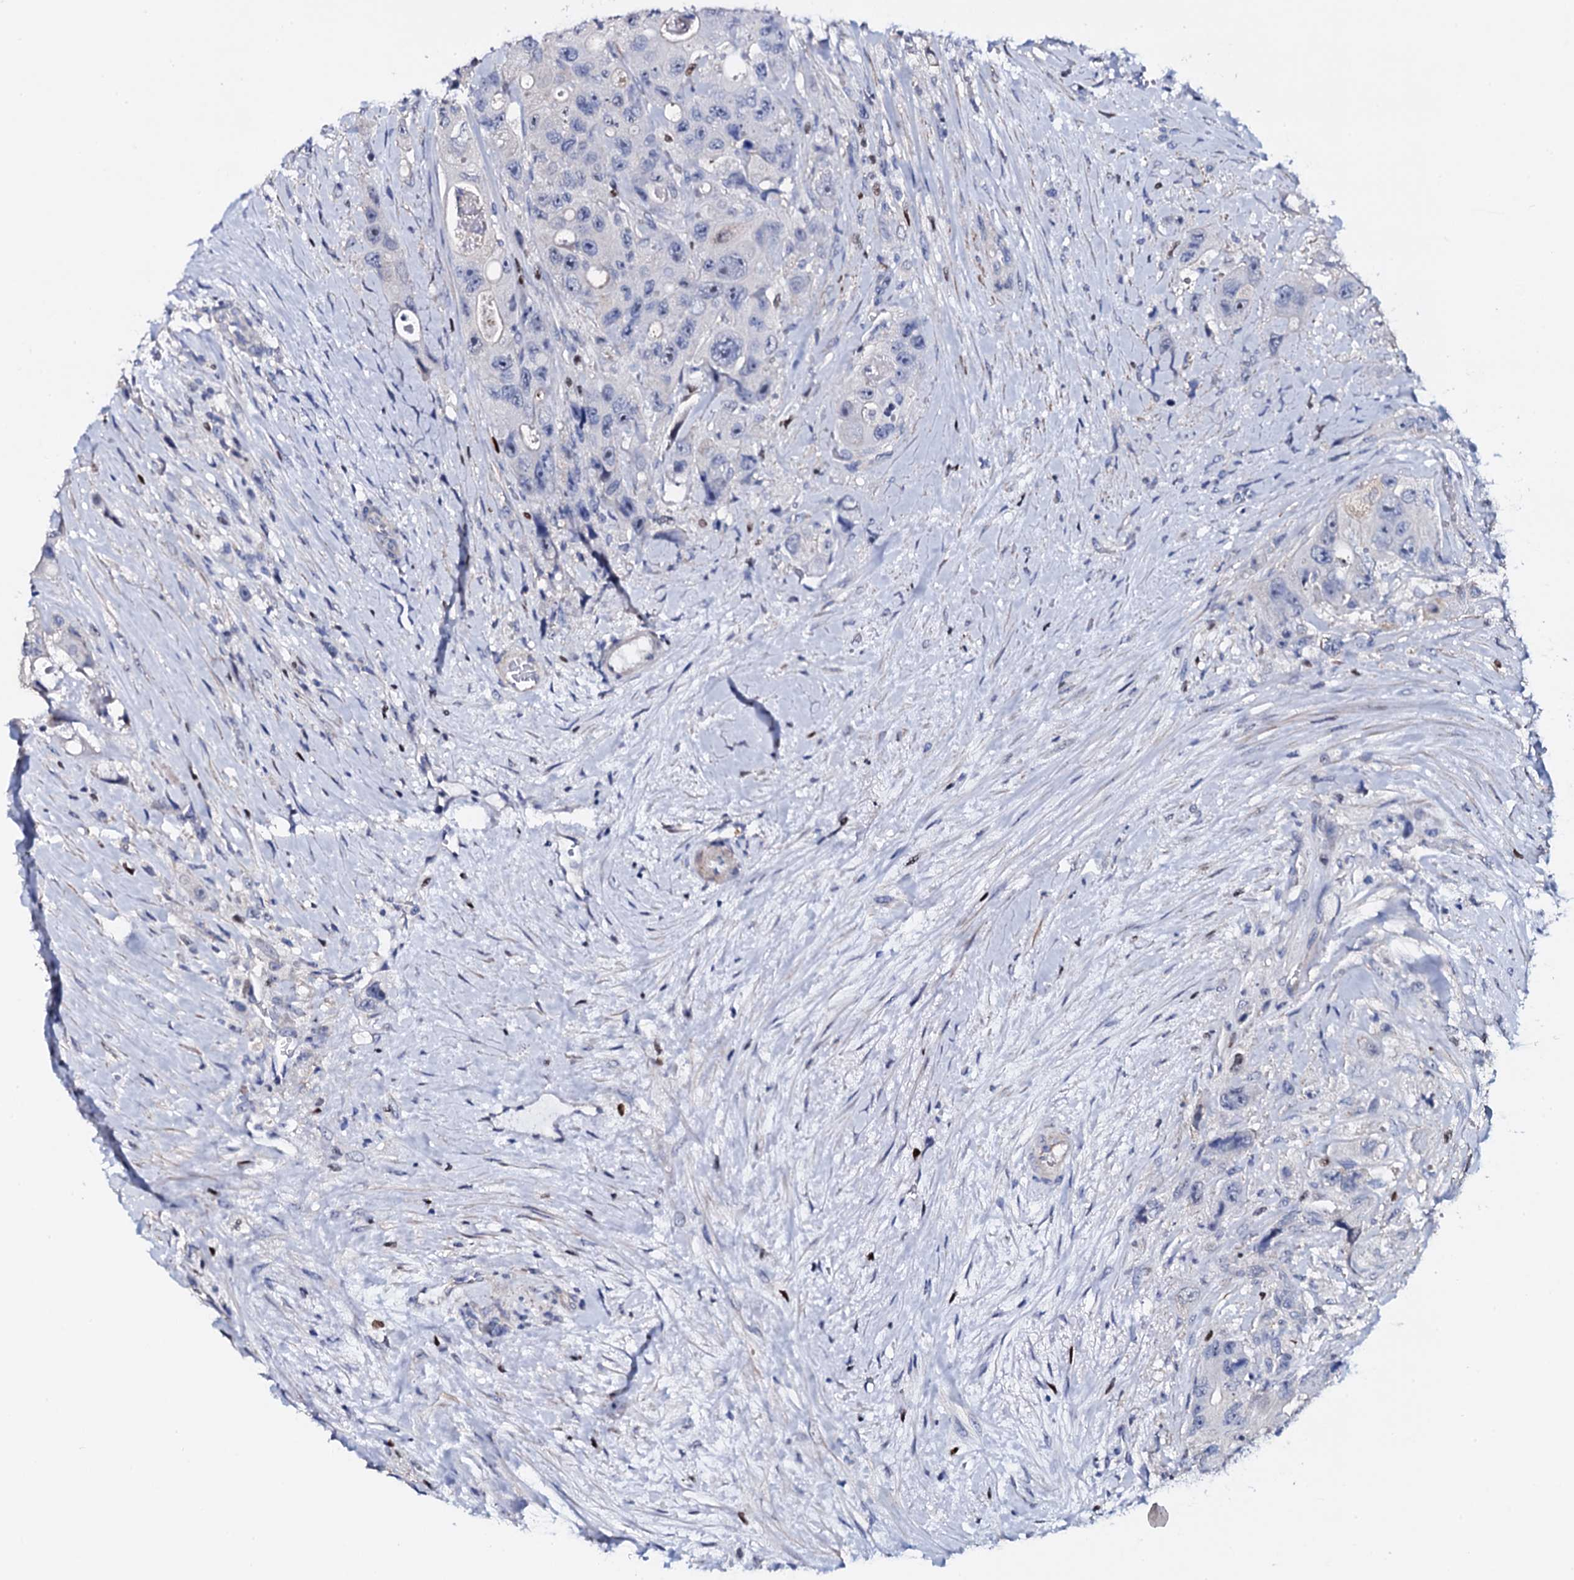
{"staining": {"intensity": "negative", "quantity": "none", "location": "none"}, "tissue": "colorectal cancer", "cell_type": "Tumor cells", "image_type": "cancer", "snomed": [{"axis": "morphology", "description": "Adenocarcinoma, NOS"}, {"axis": "topography", "description": "Colon"}], "caption": "This is a image of immunohistochemistry (IHC) staining of colorectal adenocarcinoma, which shows no expression in tumor cells. The staining is performed using DAB (3,3'-diaminobenzidine) brown chromogen with nuclei counter-stained in using hematoxylin.", "gene": "NPM2", "patient": {"sex": "female", "age": 46}}